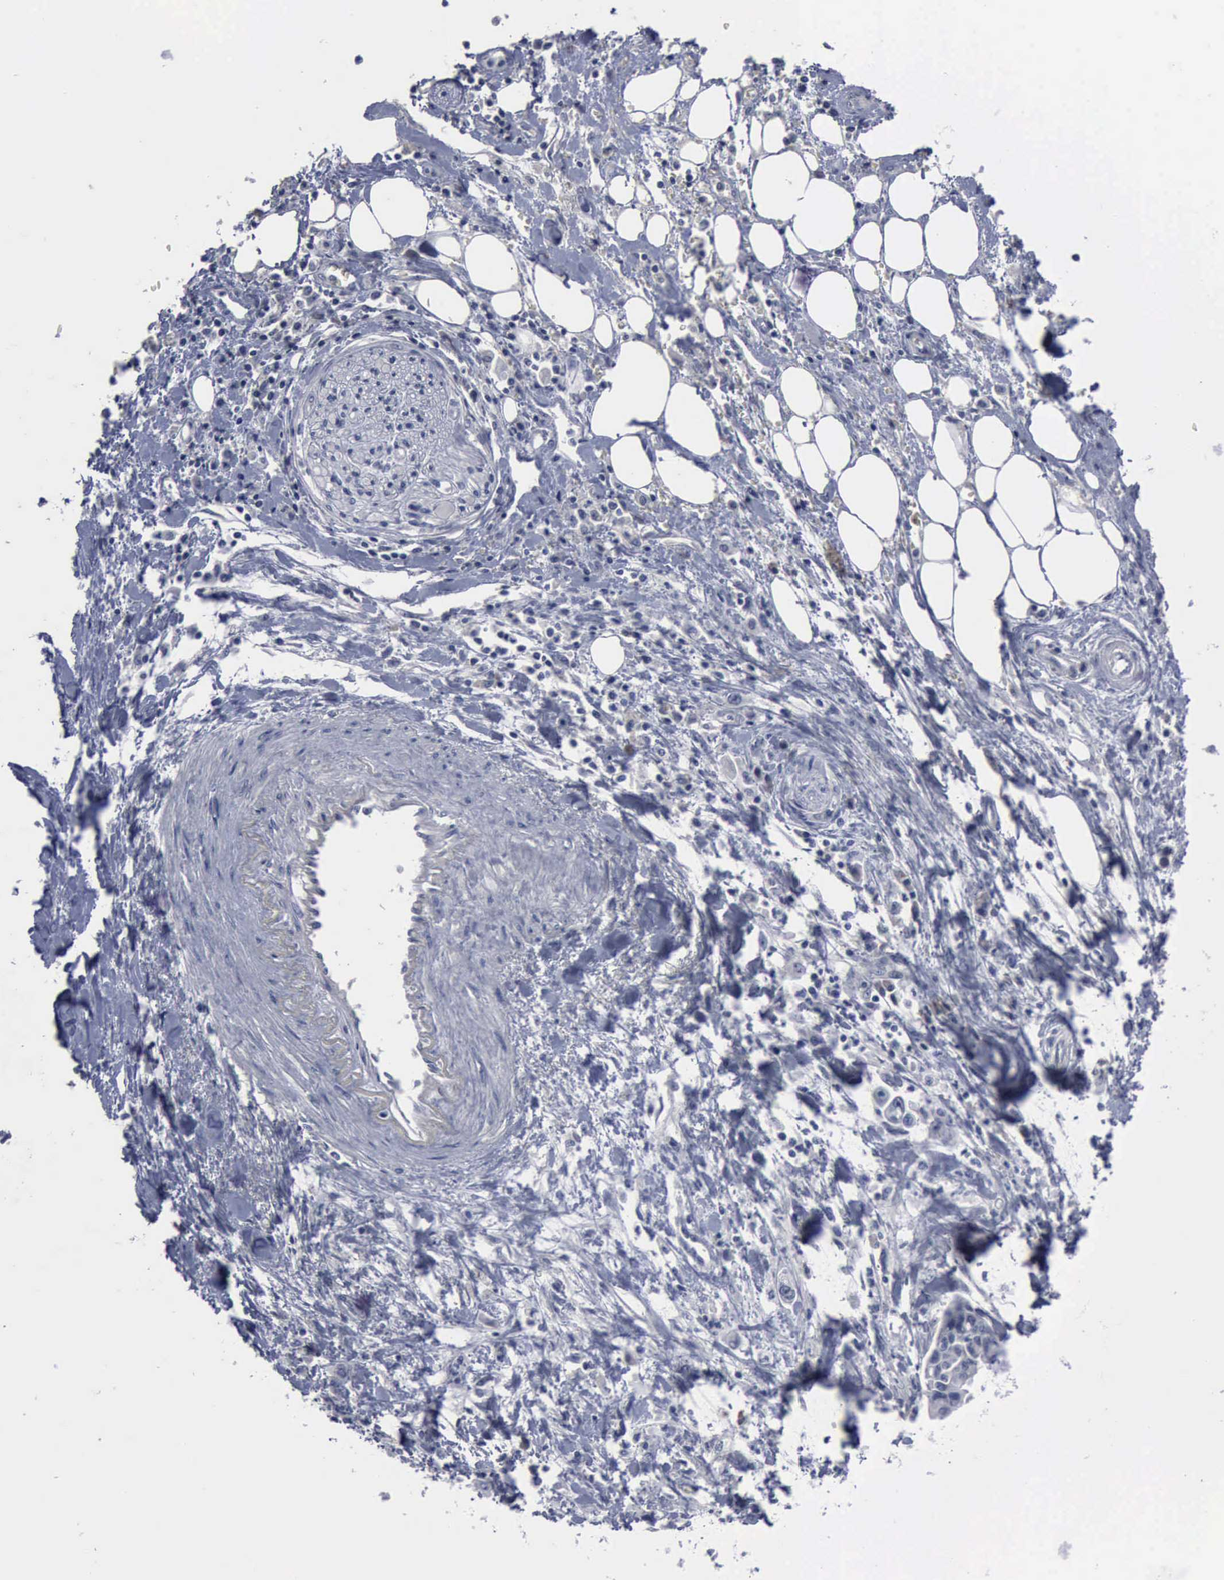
{"staining": {"intensity": "negative", "quantity": "none", "location": "none"}, "tissue": "pancreatic cancer", "cell_type": "Tumor cells", "image_type": "cancer", "snomed": [{"axis": "morphology", "description": "Adenocarcinoma, NOS"}, {"axis": "topography", "description": "Pancreas"}], "caption": "There is no significant positivity in tumor cells of adenocarcinoma (pancreatic). (Immunohistochemistry, brightfield microscopy, high magnification).", "gene": "MYO18B", "patient": {"sex": "female", "age": 70}}